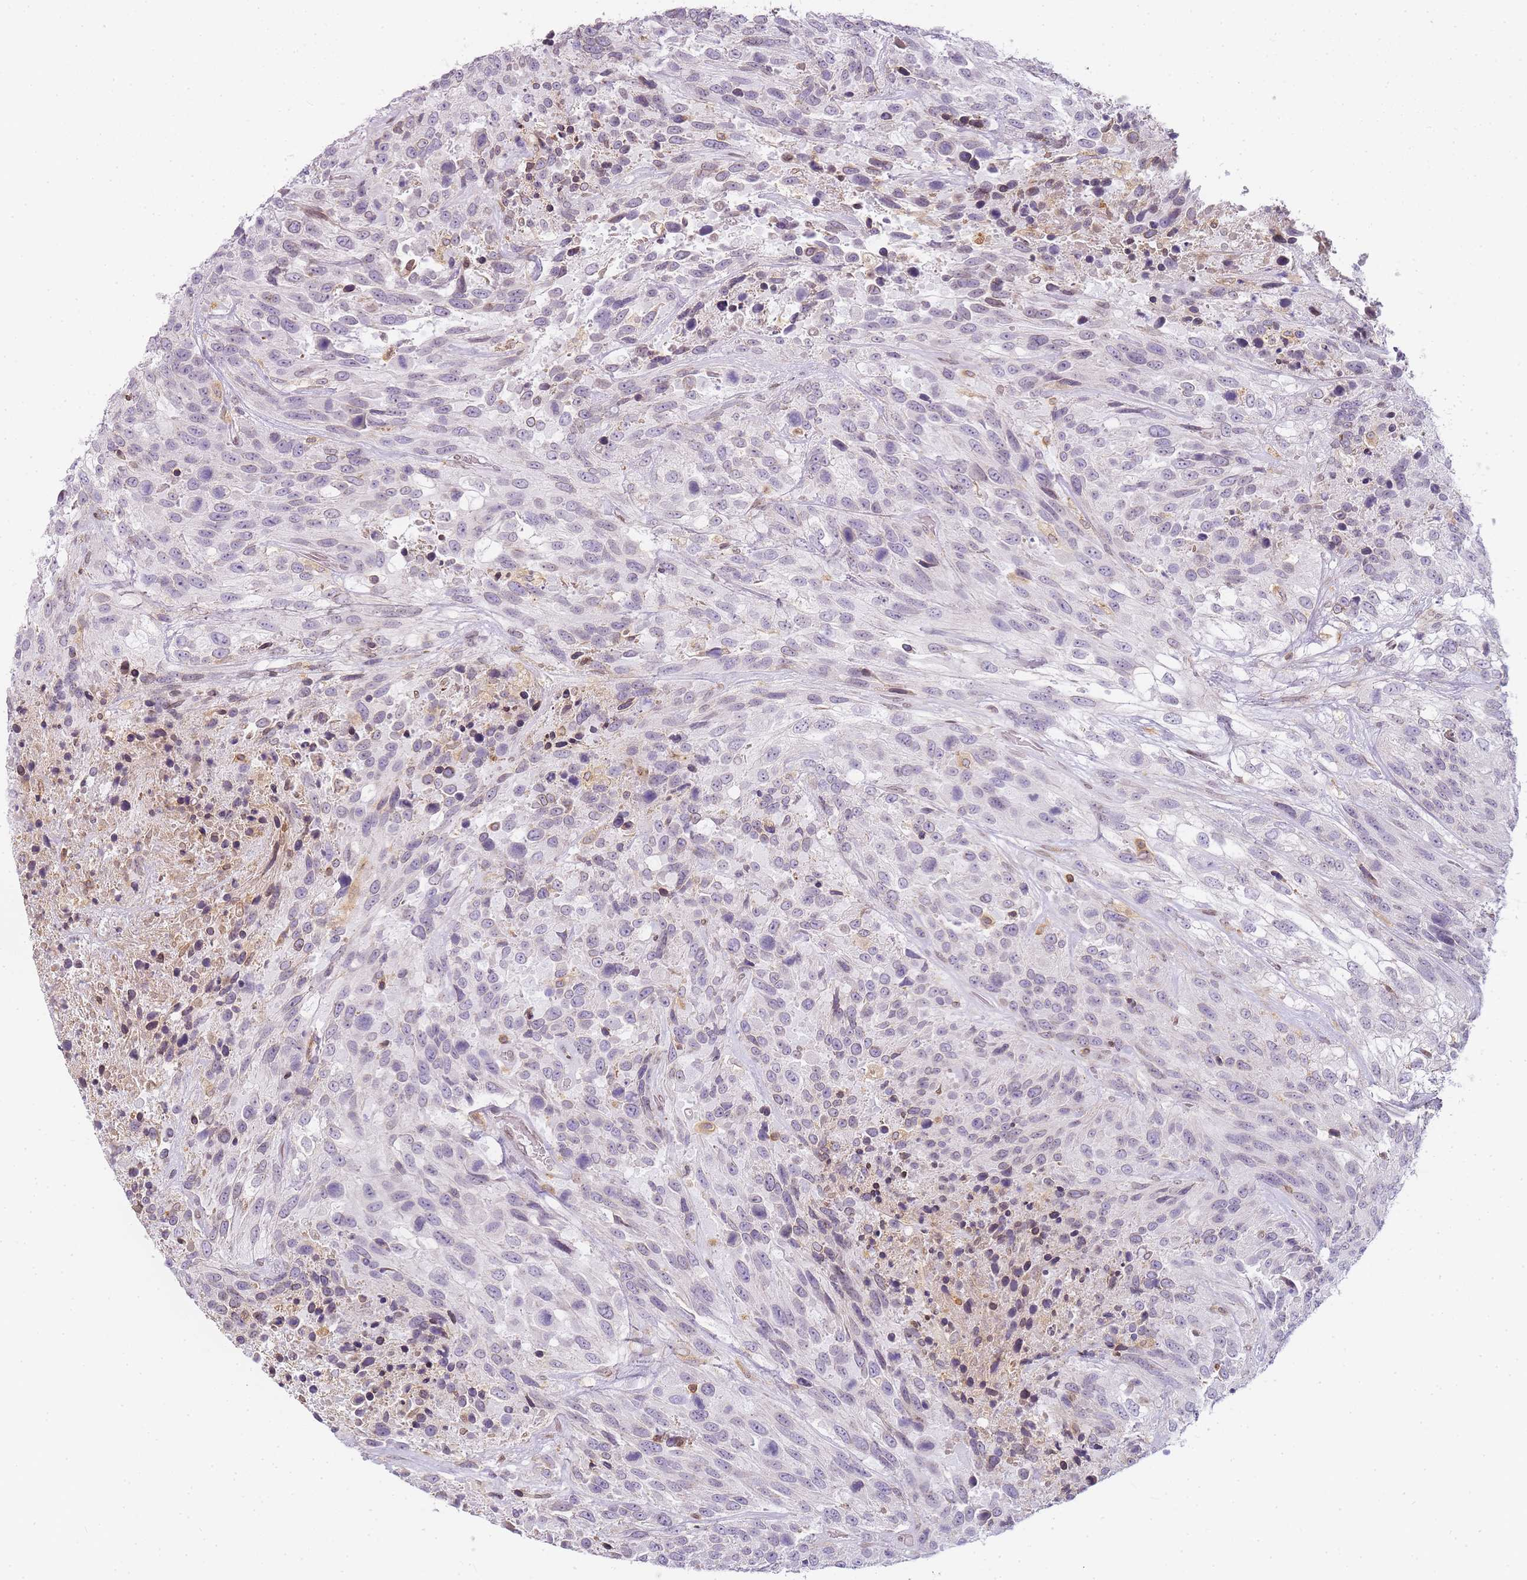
{"staining": {"intensity": "negative", "quantity": "none", "location": "none"}, "tissue": "urothelial cancer", "cell_type": "Tumor cells", "image_type": "cancer", "snomed": [{"axis": "morphology", "description": "Urothelial carcinoma, High grade"}, {"axis": "topography", "description": "Urinary bladder"}], "caption": "Tumor cells are negative for brown protein staining in urothelial carcinoma (high-grade).", "gene": "JAKMIP1", "patient": {"sex": "female", "age": 70}}